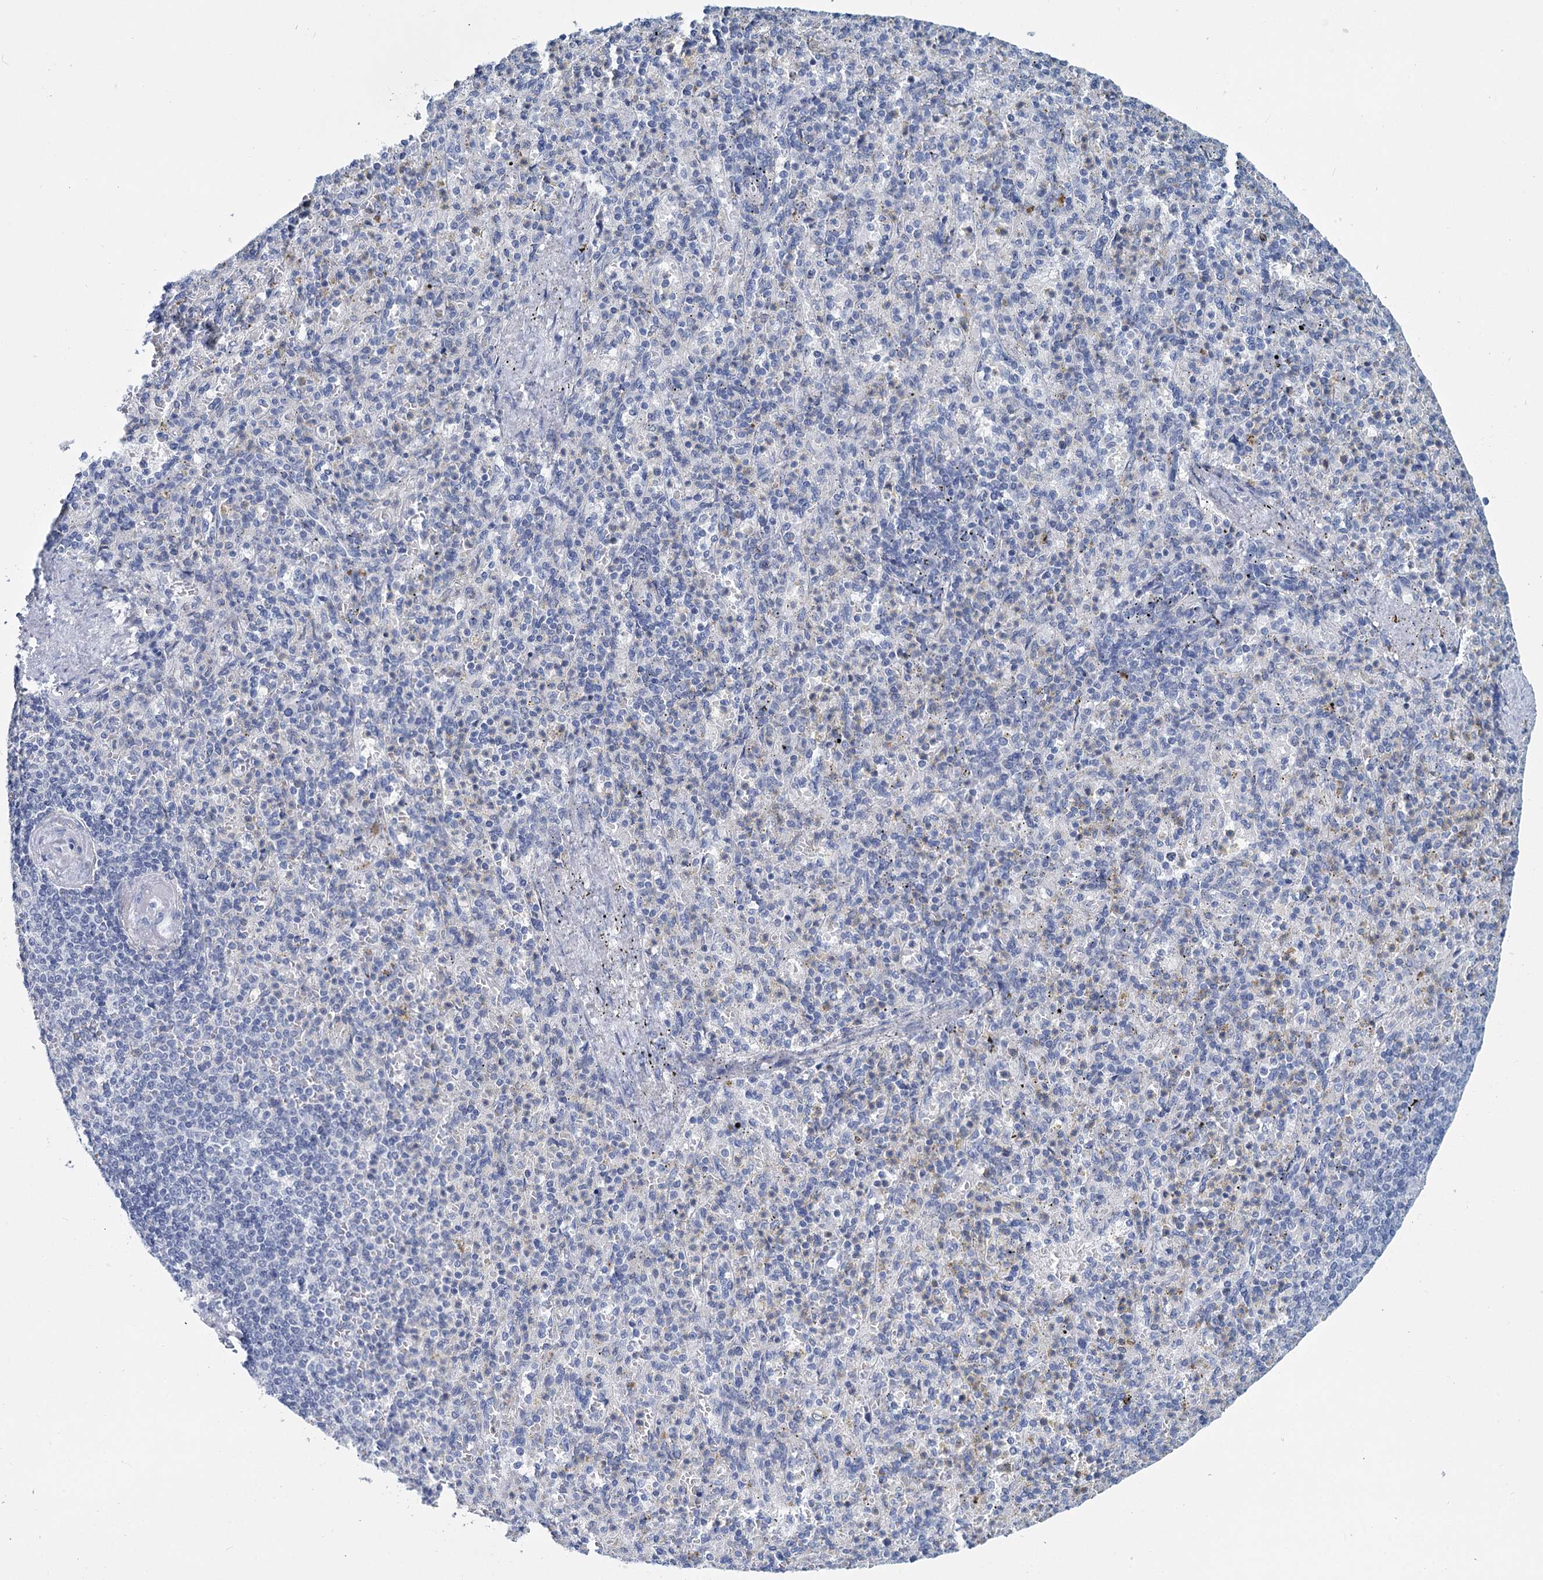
{"staining": {"intensity": "negative", "quantity": "none", "location": "none"}, "tissue": "spleen", "cell_type": "Cells in red pulp", "image_type": "normal", "snomed": [{"axis": "morphology", "description": "Normal tissue, NOS"}, {"axis": "topography", "description": "Spleen"}], "caption": "An image of spleen stained for a protein shows no brown staining in cells in red pulp.", "gene": "METTL7B", "patient": {"sex": "female", "age": 74}}